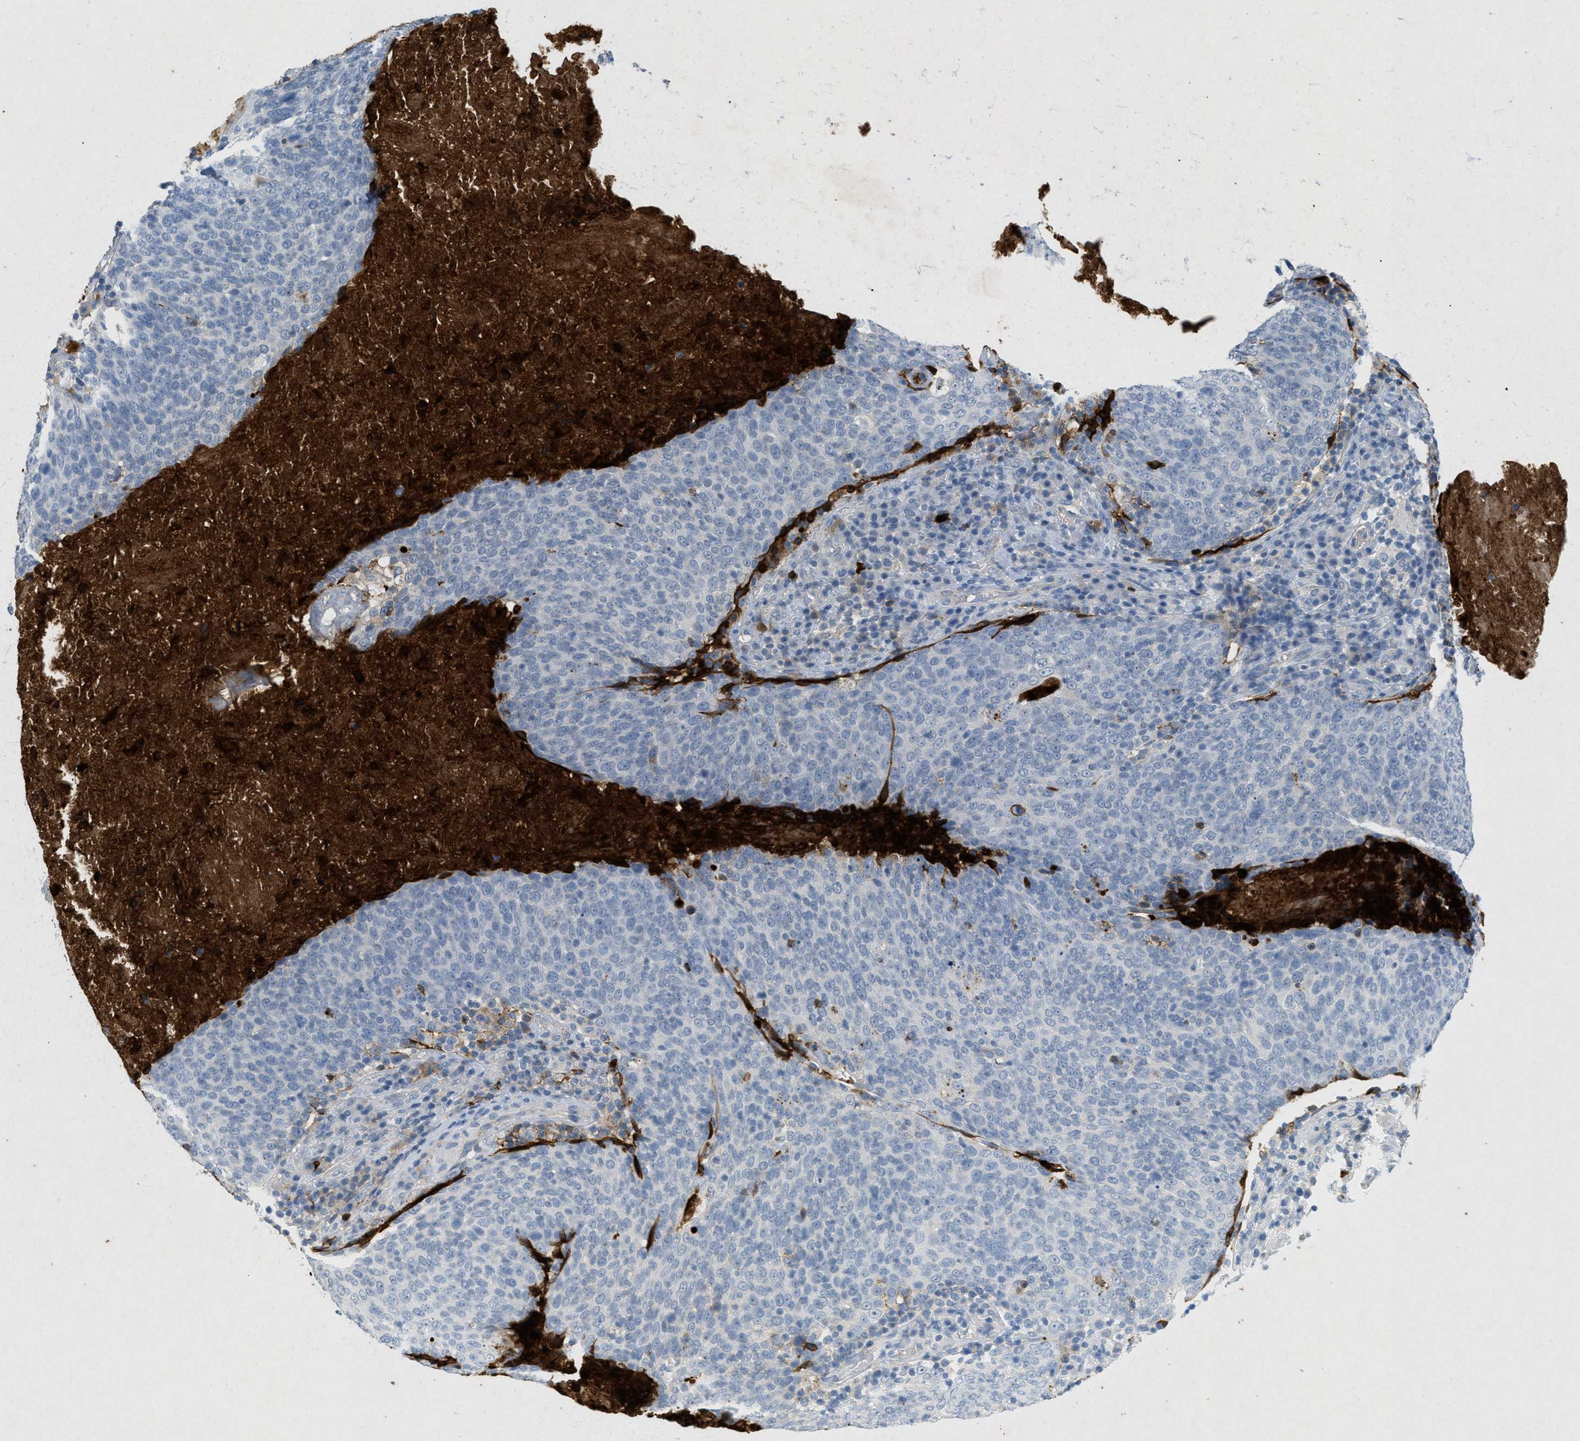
{"staining": {"intensity": "negative", "quantity": "none", "location": "none"}, "tissue": "head and neck cancer", "cell_type": "Tumor cells", "image_type": "cancer", "snomed": [{"axis": "morphology", "description": "Squamous cell carcinoma, NOS"}, {"axis": "morphology", "description": "Squamous cell carcinoma, metastatic, NOS"}, {"axis": "topography", "description": "Lymph node"}, {"axis": "topography", "description": "Head-Neck"}], "caption": "High magnification brightfield microscopy of squamous cell carcinoma (head and neck) stained with DAB (3,3'-diaminobenzidine) (brown) and counterstained with hematoxylin (blue): tumor cells show no significant expression.", "gene": "F2", "patient": {"sex": "male", "age": 62}}